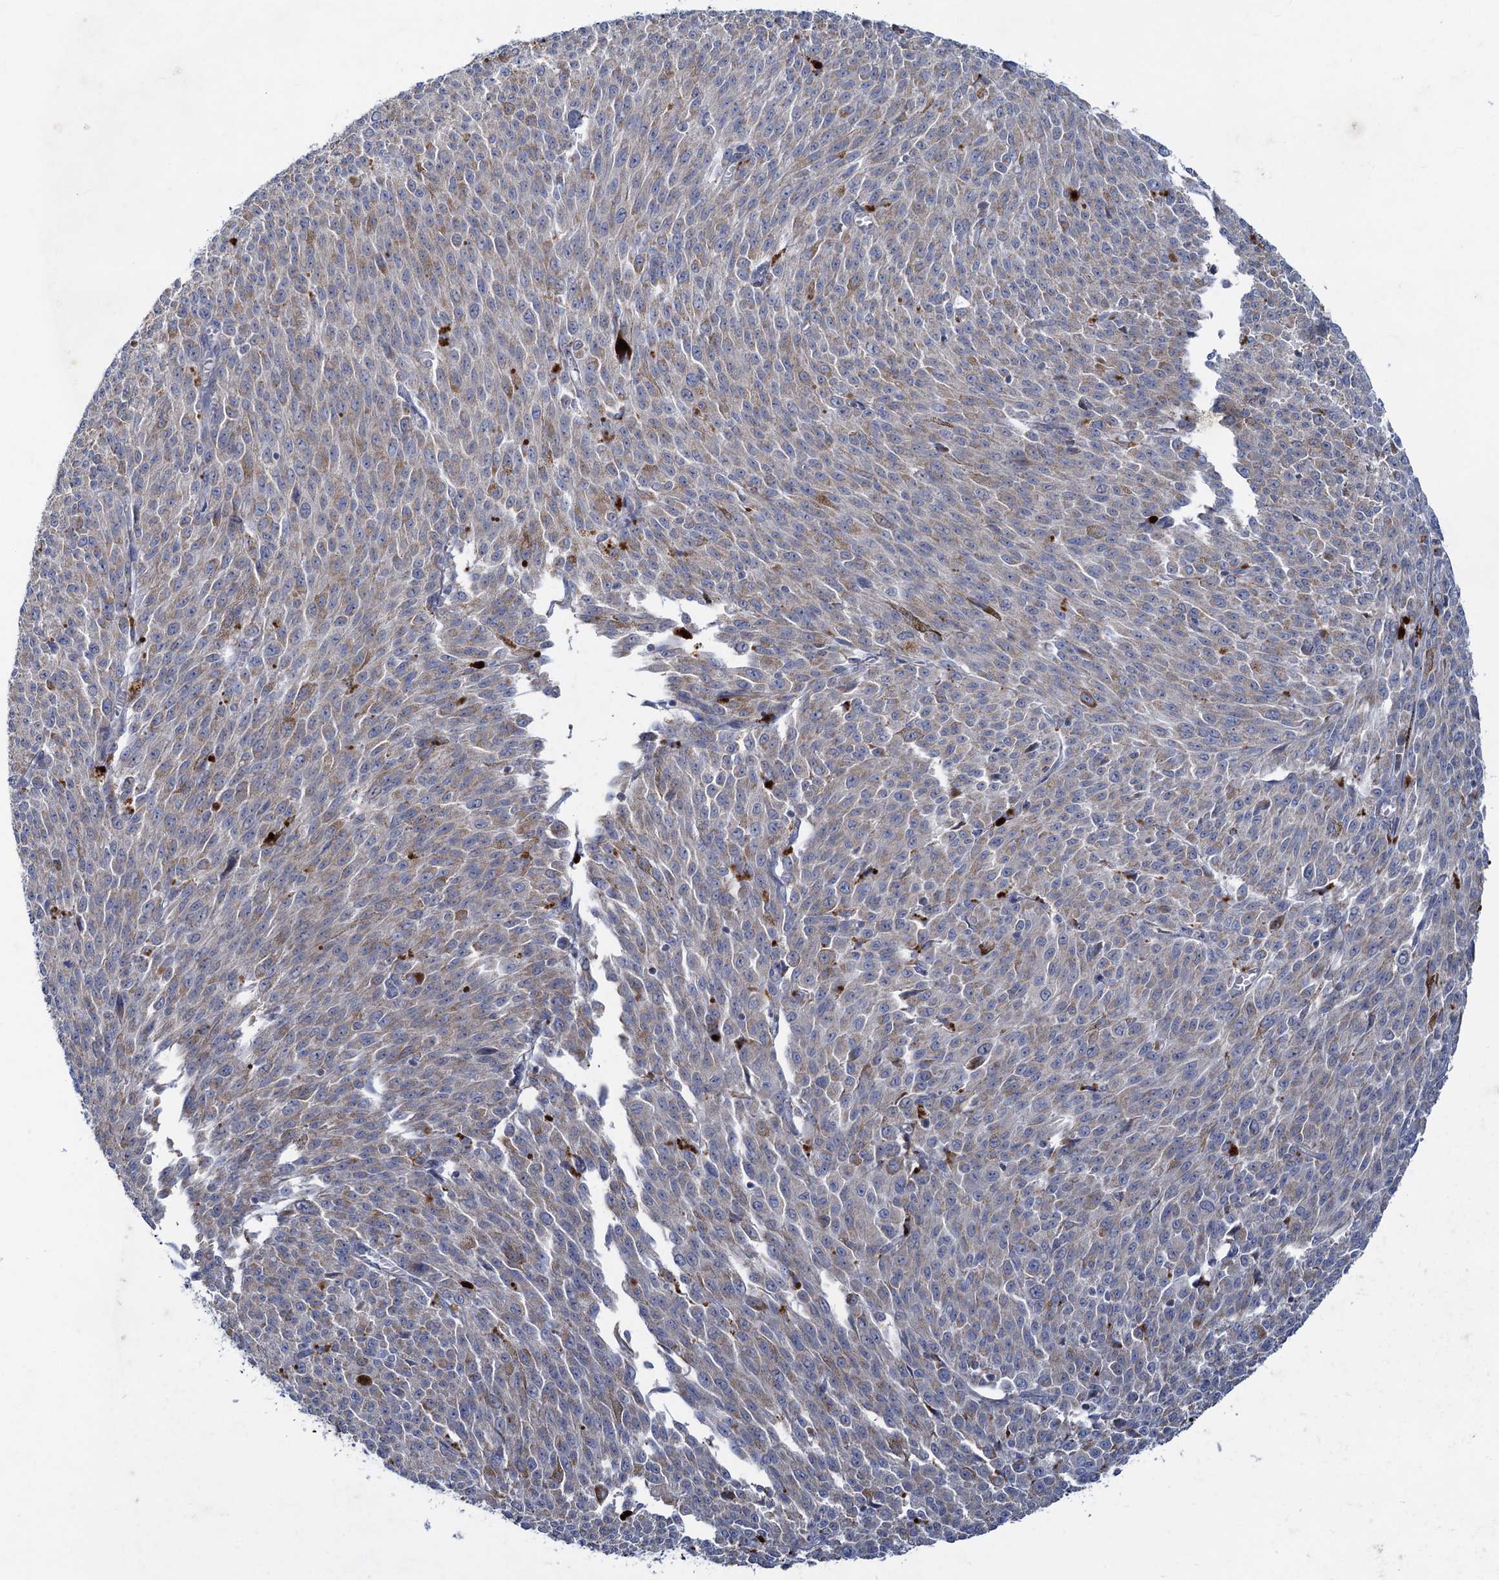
{"staining": {"intensity": "weak", "quantity": "25%-75%", "location": "cytoplasmic/membranous"}, "tissue": "melanoma", "cell_type": "Tumor cells", "image_type": "cancer", "snomed": [{"axis": "morphology", "description": "Malignant melanoma, NOS"}, {"axis": "topography", "description": "Skin"}], "caption": "About 25%-75% of tumor cells in human melanoma reveal weak cytoplasmic/membranous protein positivity as visualized by brown immunohistochemical staining.", "gene": "ANKS3", "patient": {"sex": "female", "age": 52}}